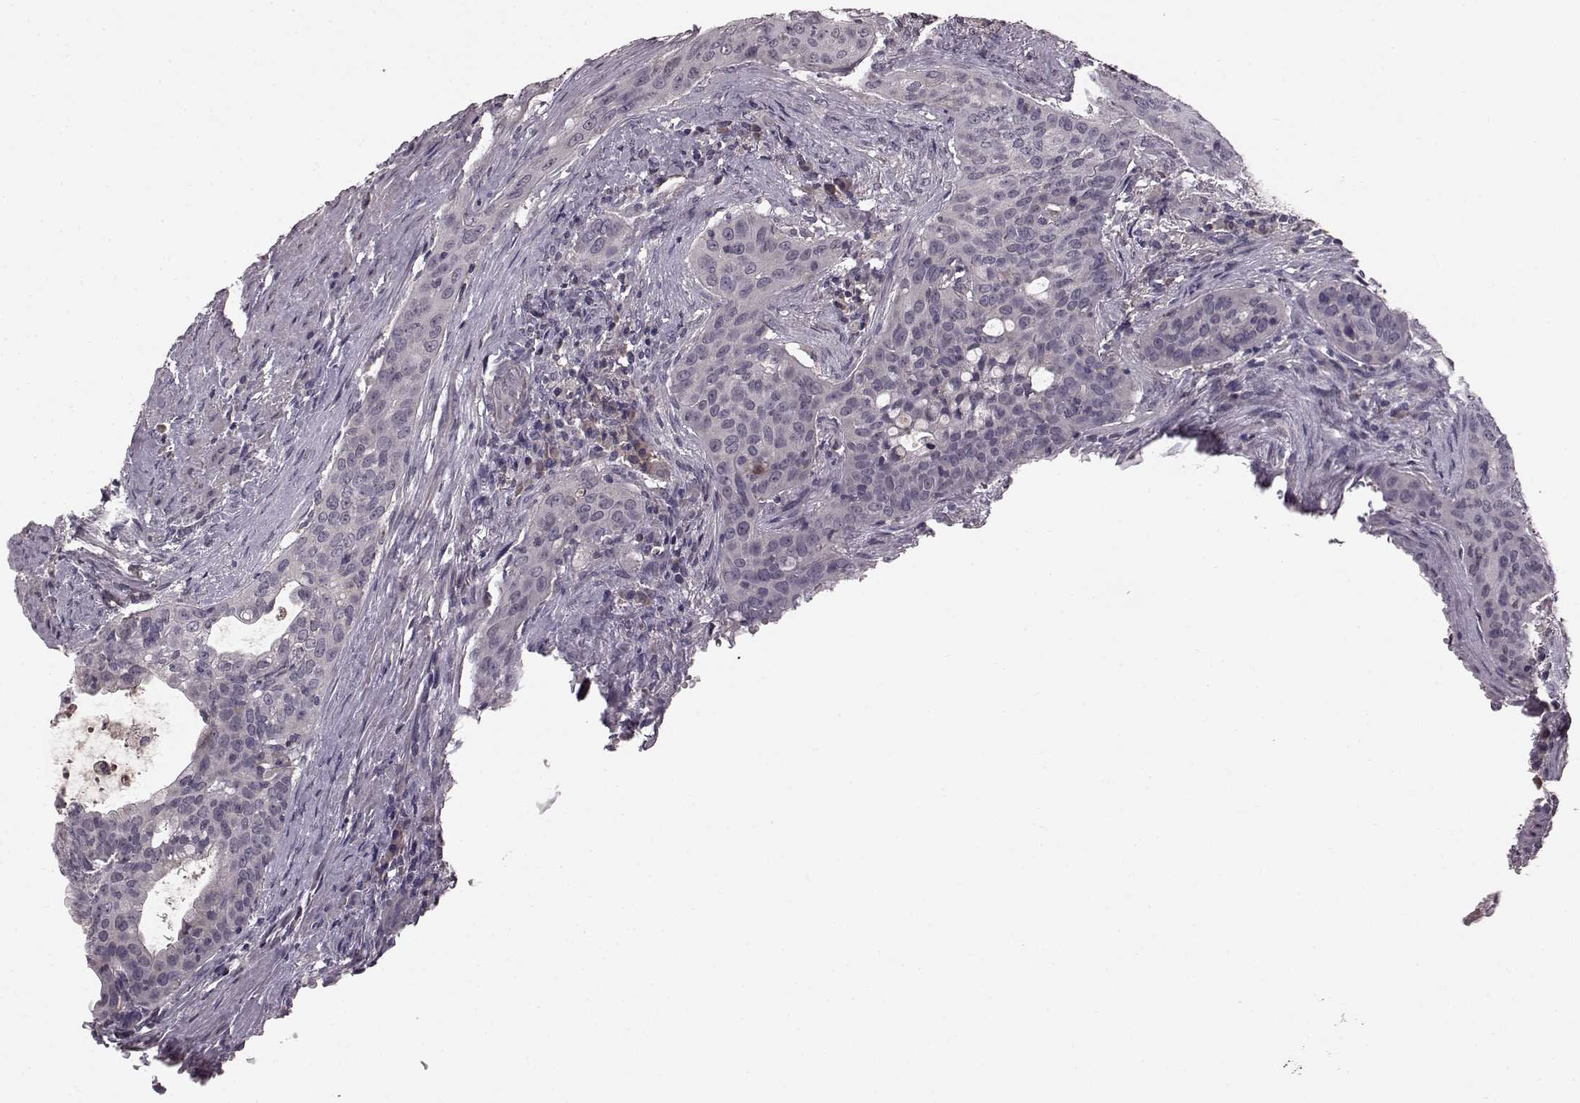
{"staining": {"intensity": "negative", "quantity": "none", "location": "none"}, "tissue": "urothelial cancer", "cell_type": "Tumor cells", "image_type": "cancer", "snomed": [{"axis": "morphology", "description": "Urothelial carcinoma, High grade"}, {"axis": "topography", "description": "Urinary bladder"}], "caption": "Image shows no protein staining in tumor cells of urothelial carcinoma (high-grade) tissue.", "gene": "SLC22A18", "patient": {"sex": "male", "age": 82}}